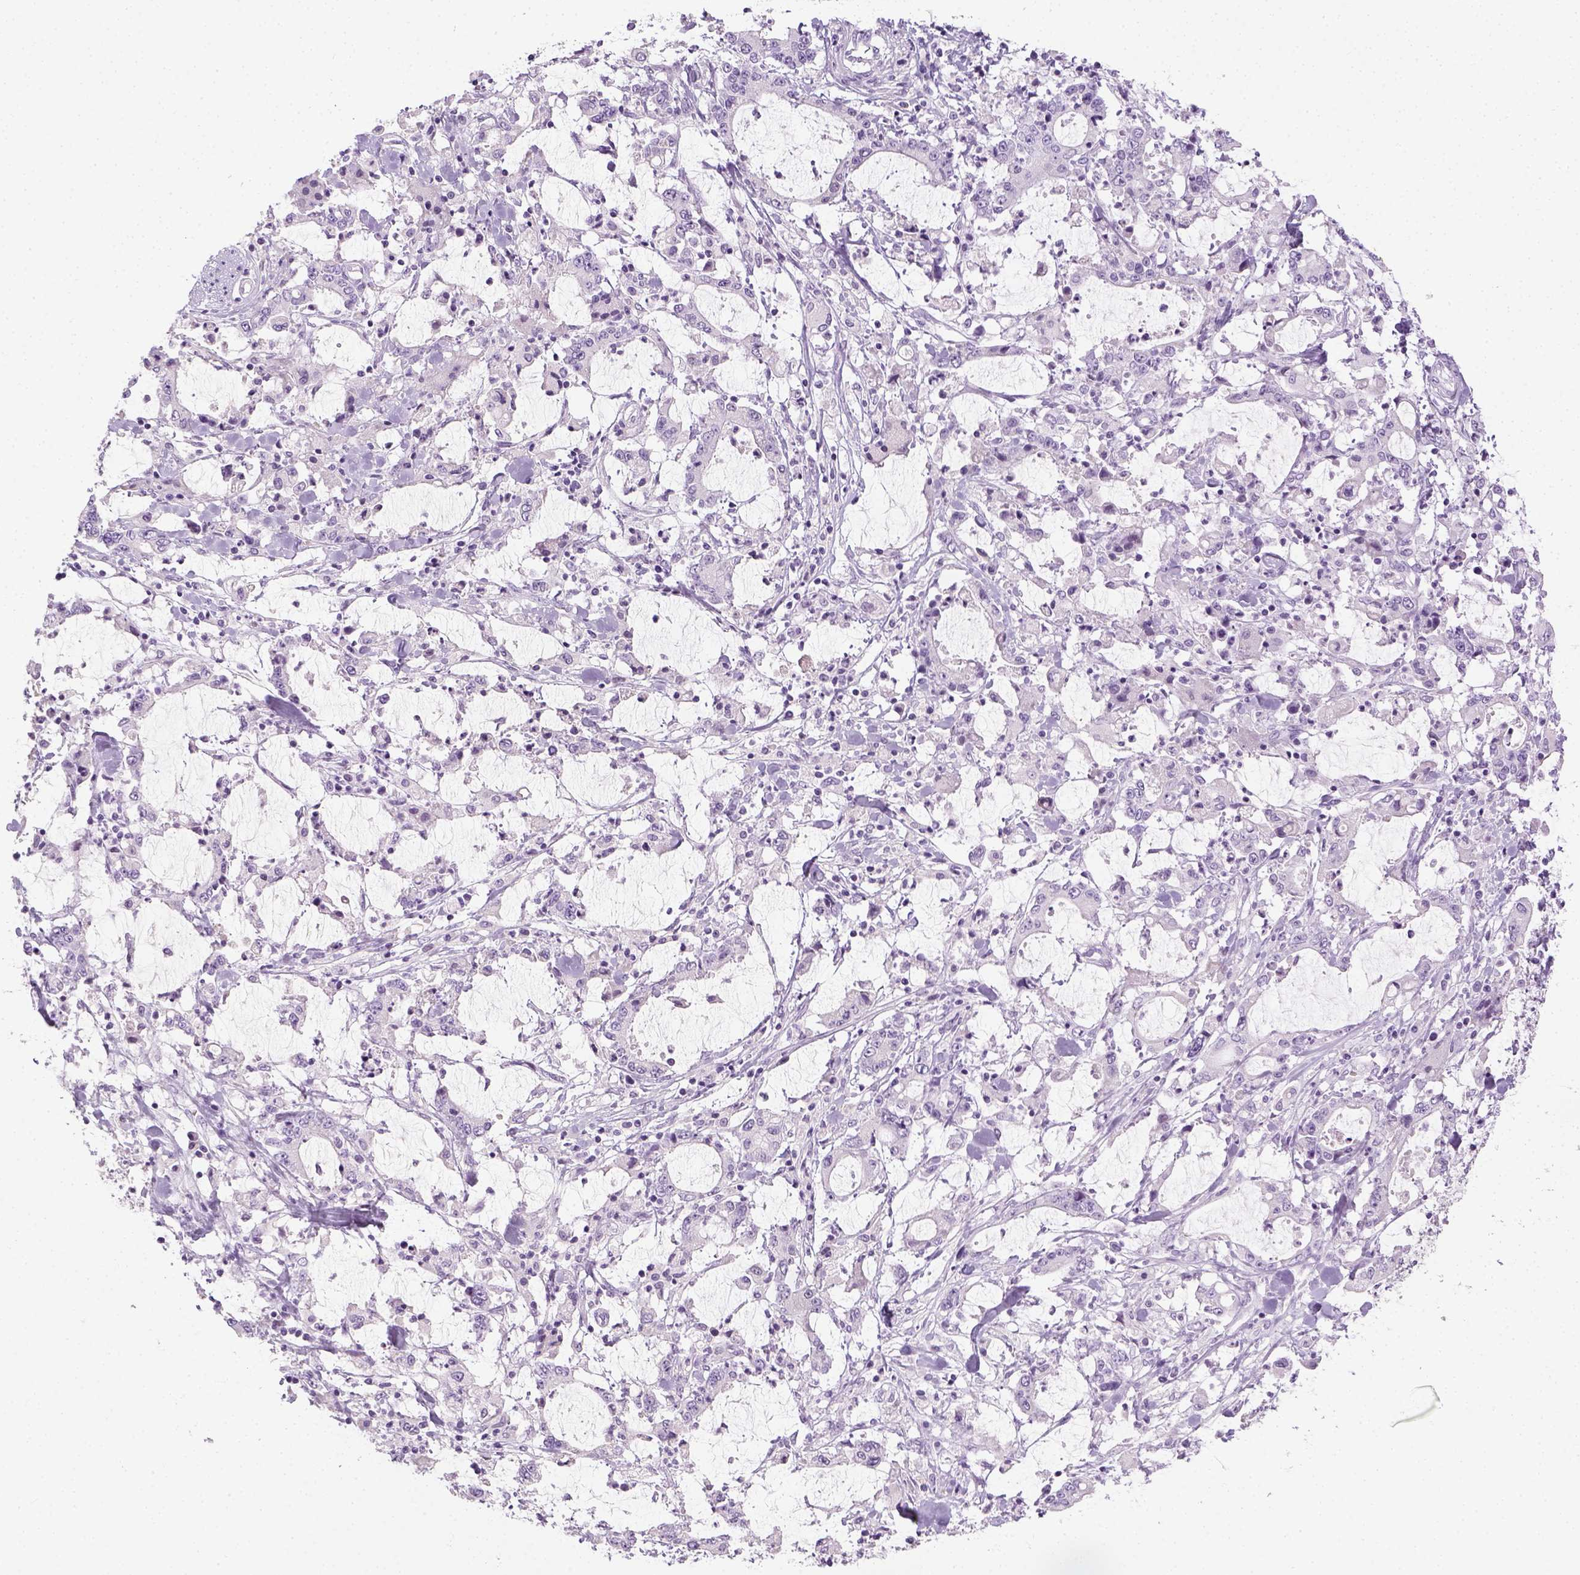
{"staining": {"intensity": "negative", "quantity": "none", "location": "none"}, "tissue": "stomach cancer", "cell_type": "Tumor cells", "image_type": "cancer", "snomed": [{"axis": "morphology", "description": "Adenocarcinoma, NOS"}, {"axis": "topography", "description": "Stomach, upper"}], "caption": "Human stomach cancer (adenocarcinoma) stained for a protein using immunohistochemistry exhibits no expression in tumor cells.", "gene": "LGSN", "patient": {"sex": "male", "age": 68}}